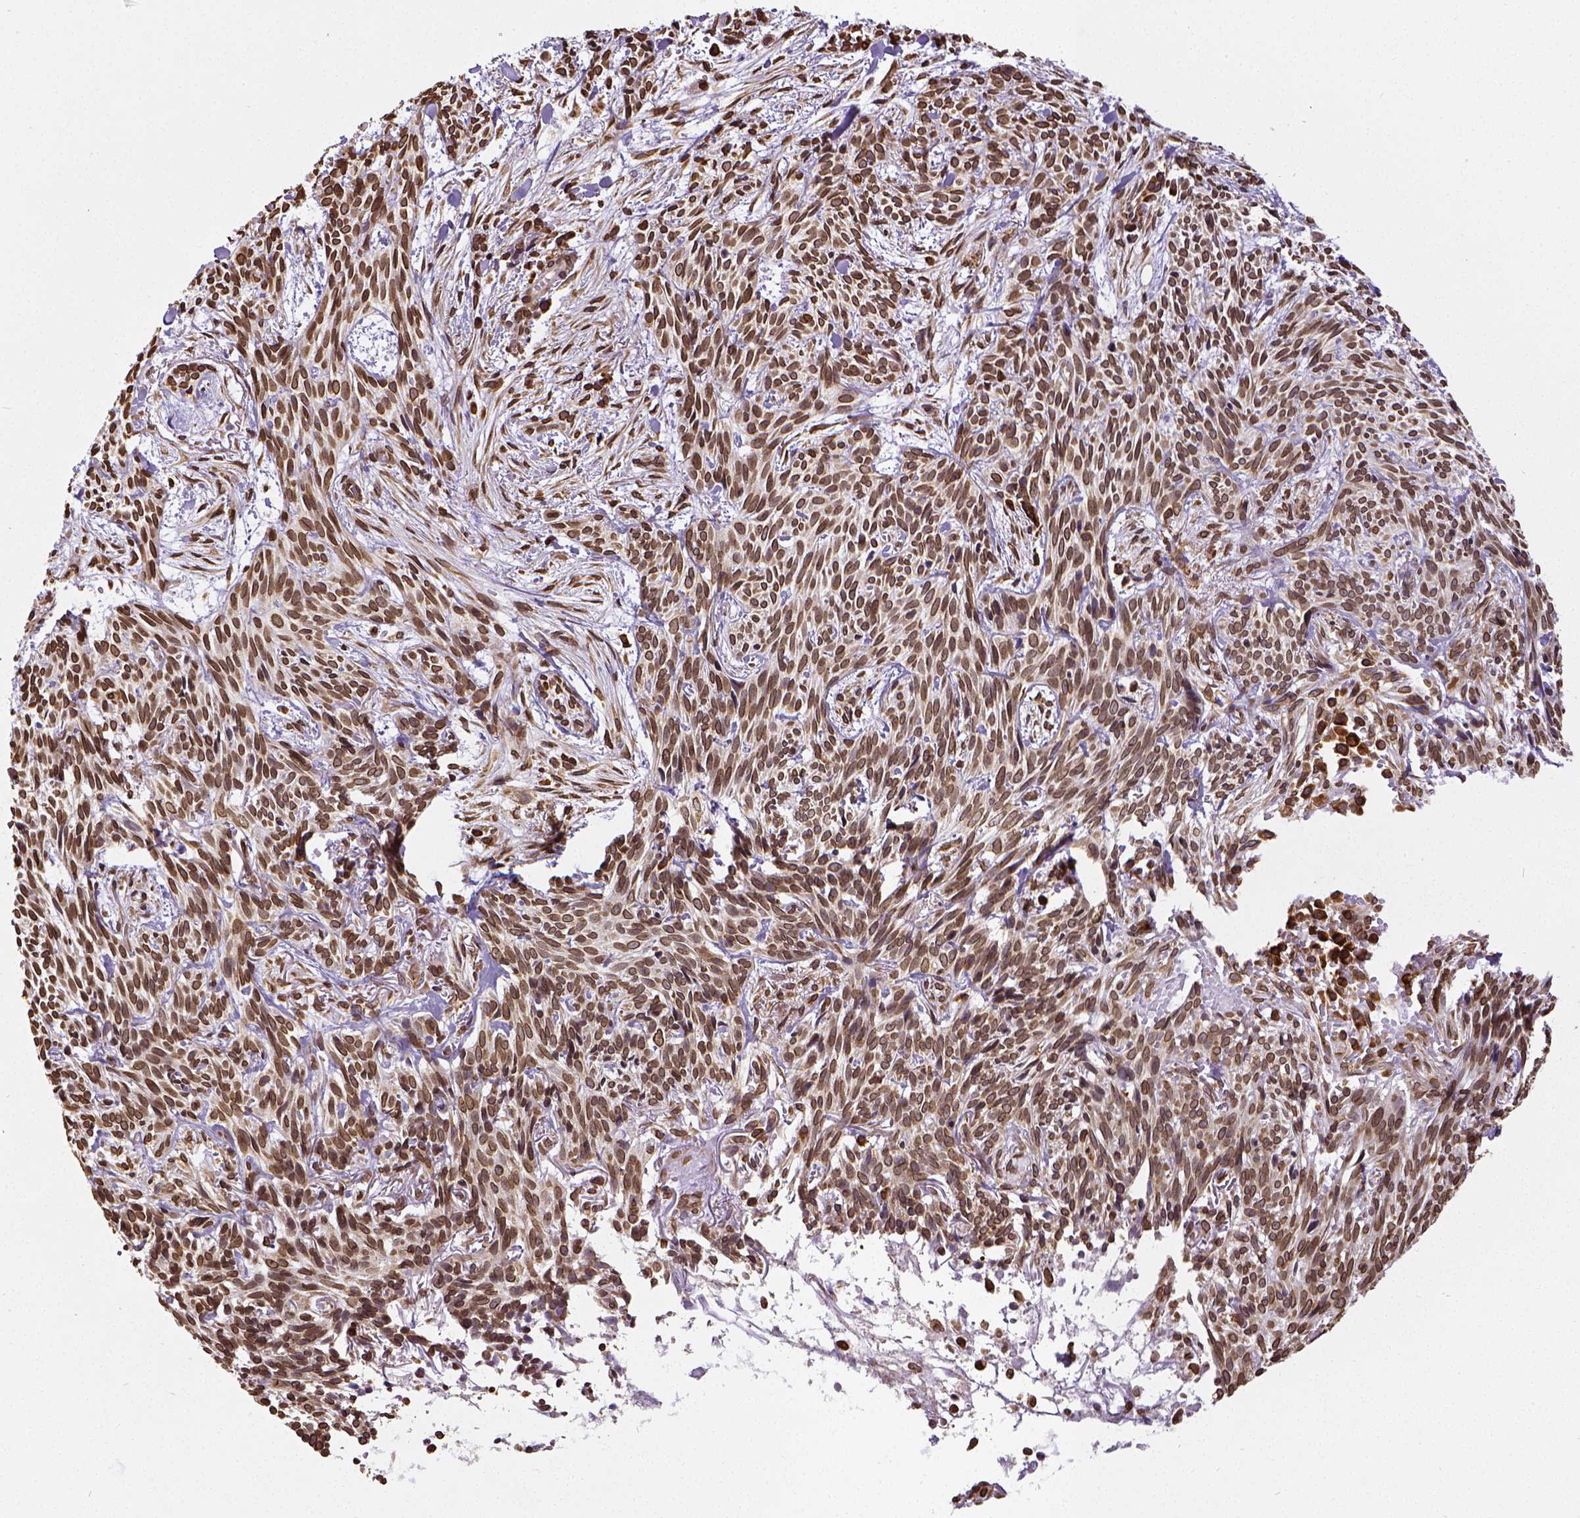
{"staining": {"intensity": "strong", "quantity": ">75%", "location": "cytoplasmic/membranous,nuclear"}, "tissue": "skin cancer", "cell_type": "Tumor cells", "image_type": "cancer", "snomed": [{"axis": "morphology", "description": "Basal cell carcinoma"}, {"axis": "topography", "description": "Skin"}], "caption": "Protein analysis of basal cell carcinoma (skin) tissue shows strong cytoplasmic/membranous and nuclear expression in about >75% of tumor cells.", "gene": "MTDH", "patient": {"sex": "male", "age": 71}}